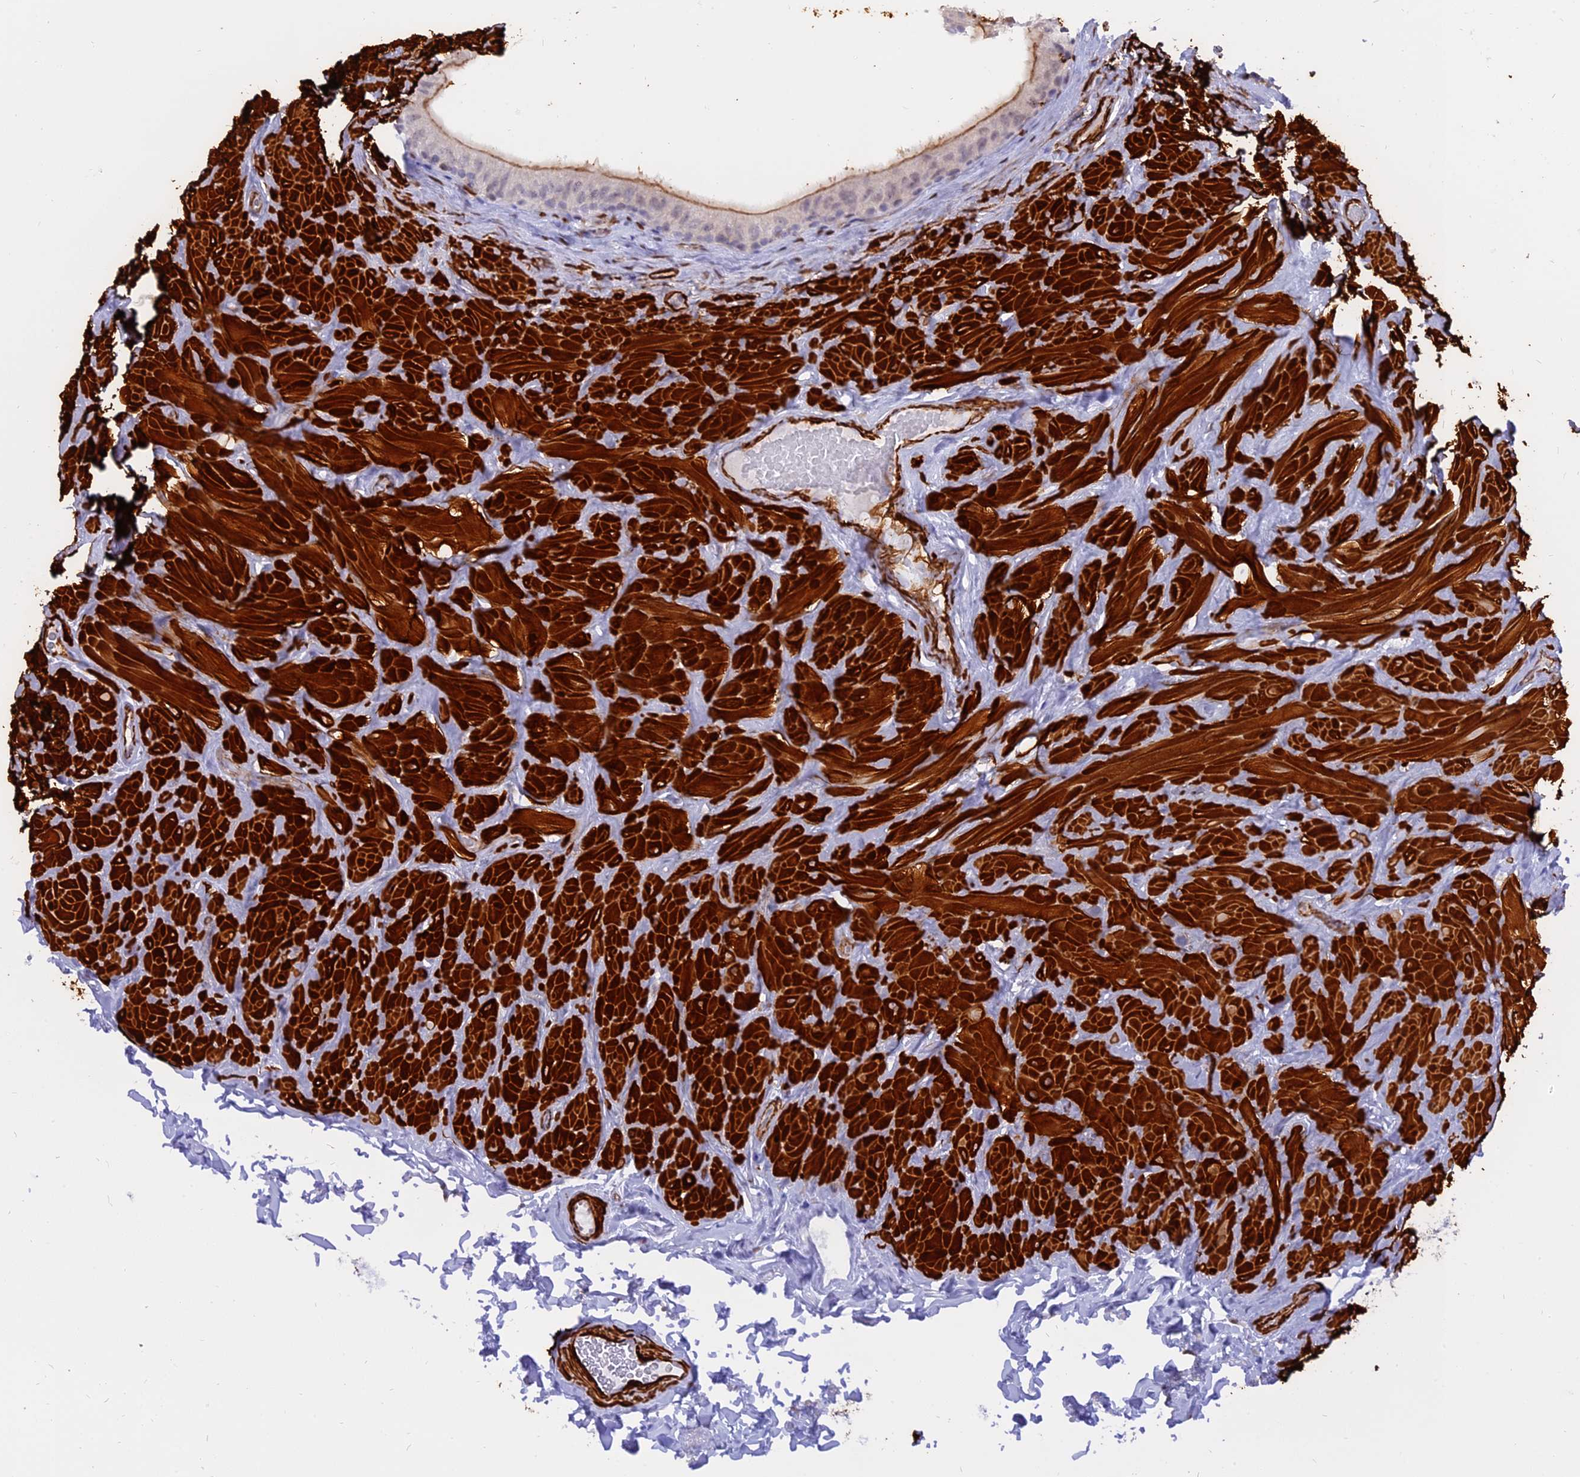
{"staining": {"intensity": "moderate", "quantity": "<25%", "location": "cytoplasmic/membranous,nuclear"}, "tissue": "epididymis", "cell_type": "Glandular cells", "image_type": "normal", "snomed": [{"axis": "morphology", "description": "Normal tissue, NOS"}, {"axis": "topography", "description": "Soft tissue"}, {"axis": "topography", "description": "Vascular tissue"}, {"axis": "topography", "description": "Epididymis"}], "caption": "Protein staining by IHC displays moderate cytoplasmic/membranous,nuclear staining in about <25% of glandular cells in unremarkable epididymis.", "gene": "CENPV", "patient": {"sex": "male", "age": 49}}